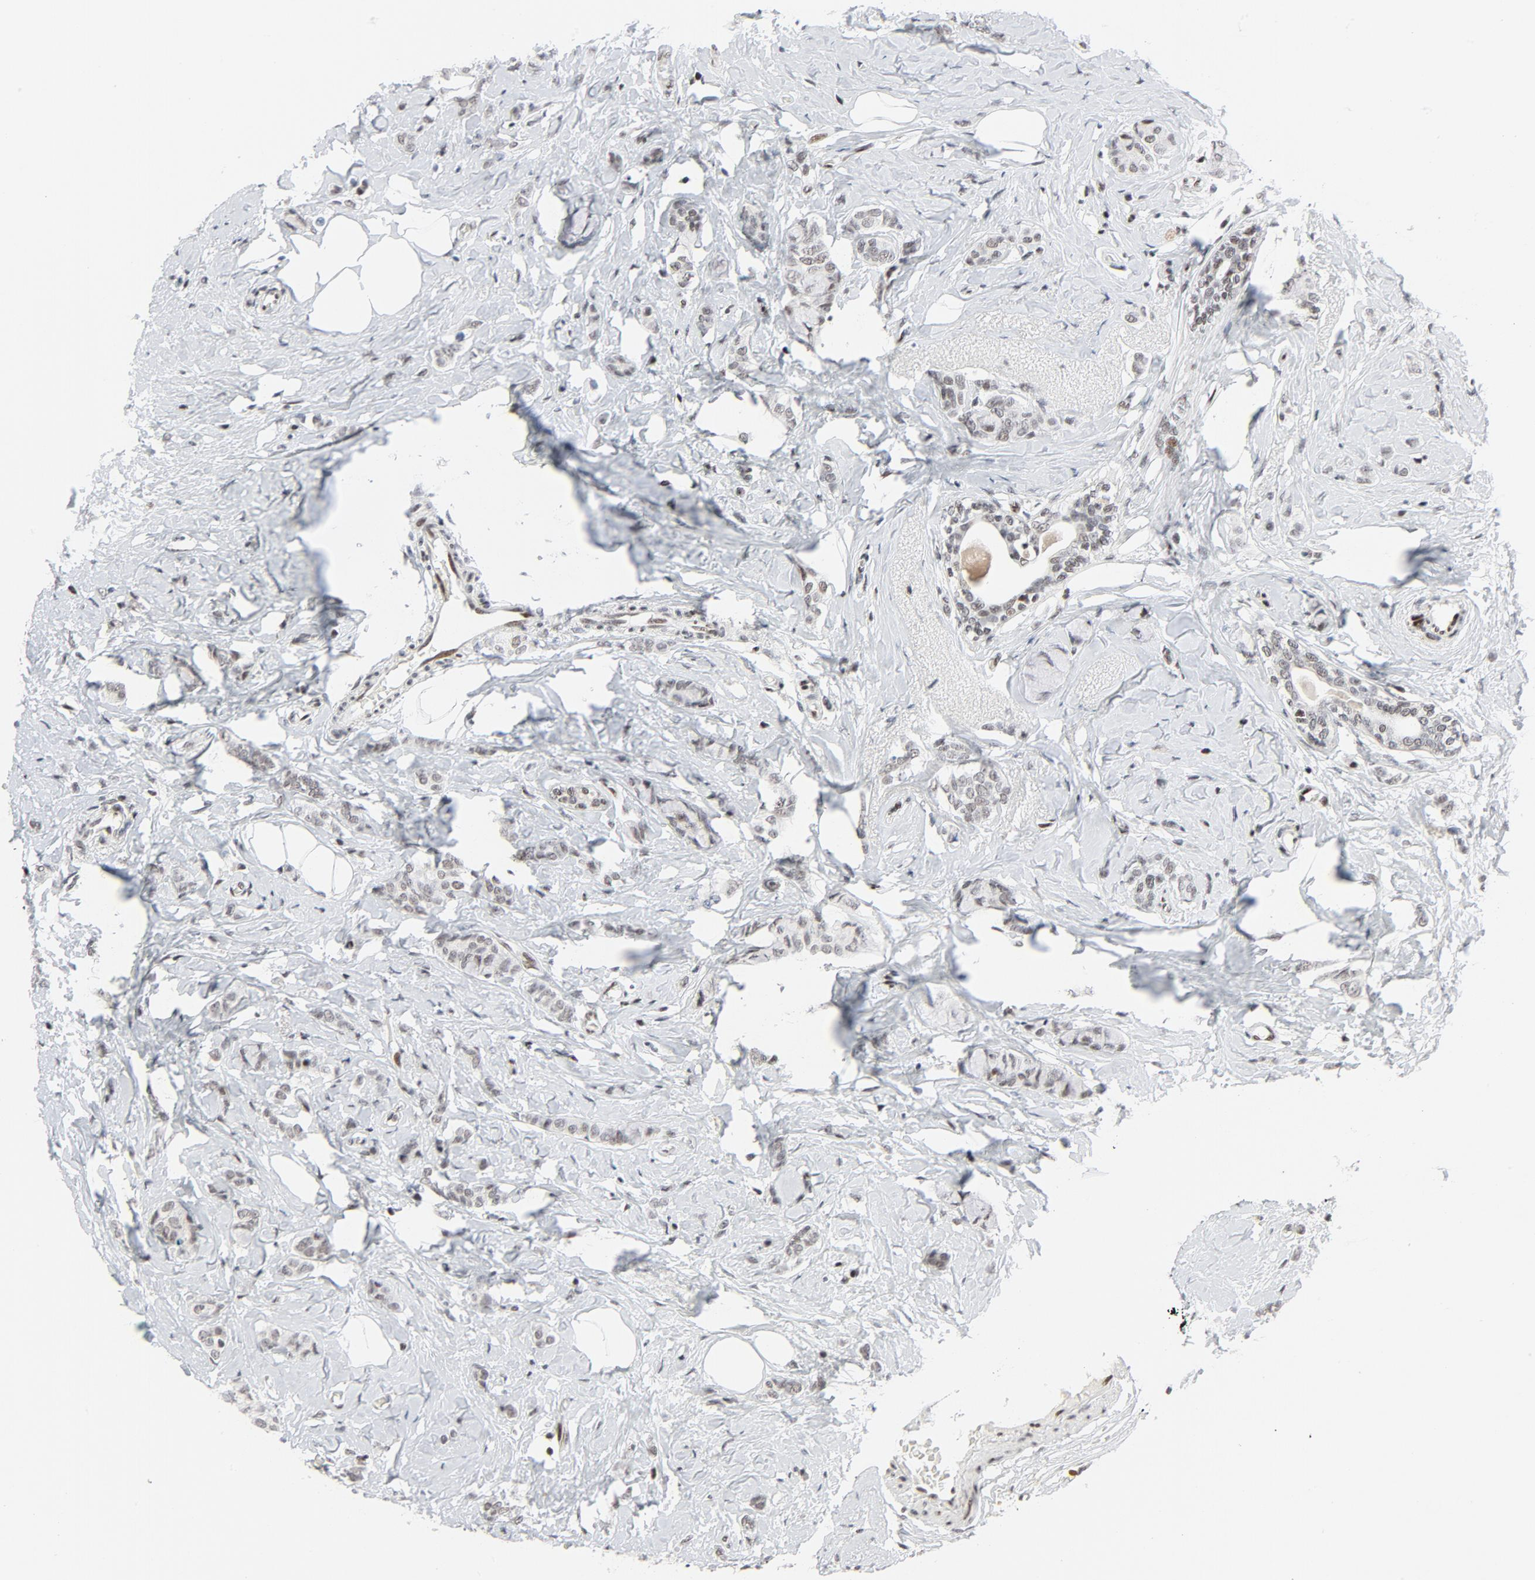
{"staining": {"intensity": "weak", "quantity": "<25%", "location": "nuclear"}, "tissue": "breast cancer", "cell_type": "Tumor cells", "image_type": "cancer", "snomed": [{"axis": "morphology", "description": "Lobular carcinoma"}, {"axis": "topography", "description": "Breast"}], "caption": "A histopathology image of lobular carcinoma (breast) stained for a protein demonstrates no brown staining in tumor cells.", "gene": "GABPA", "patient": {"sex": "female", "age": 60}}